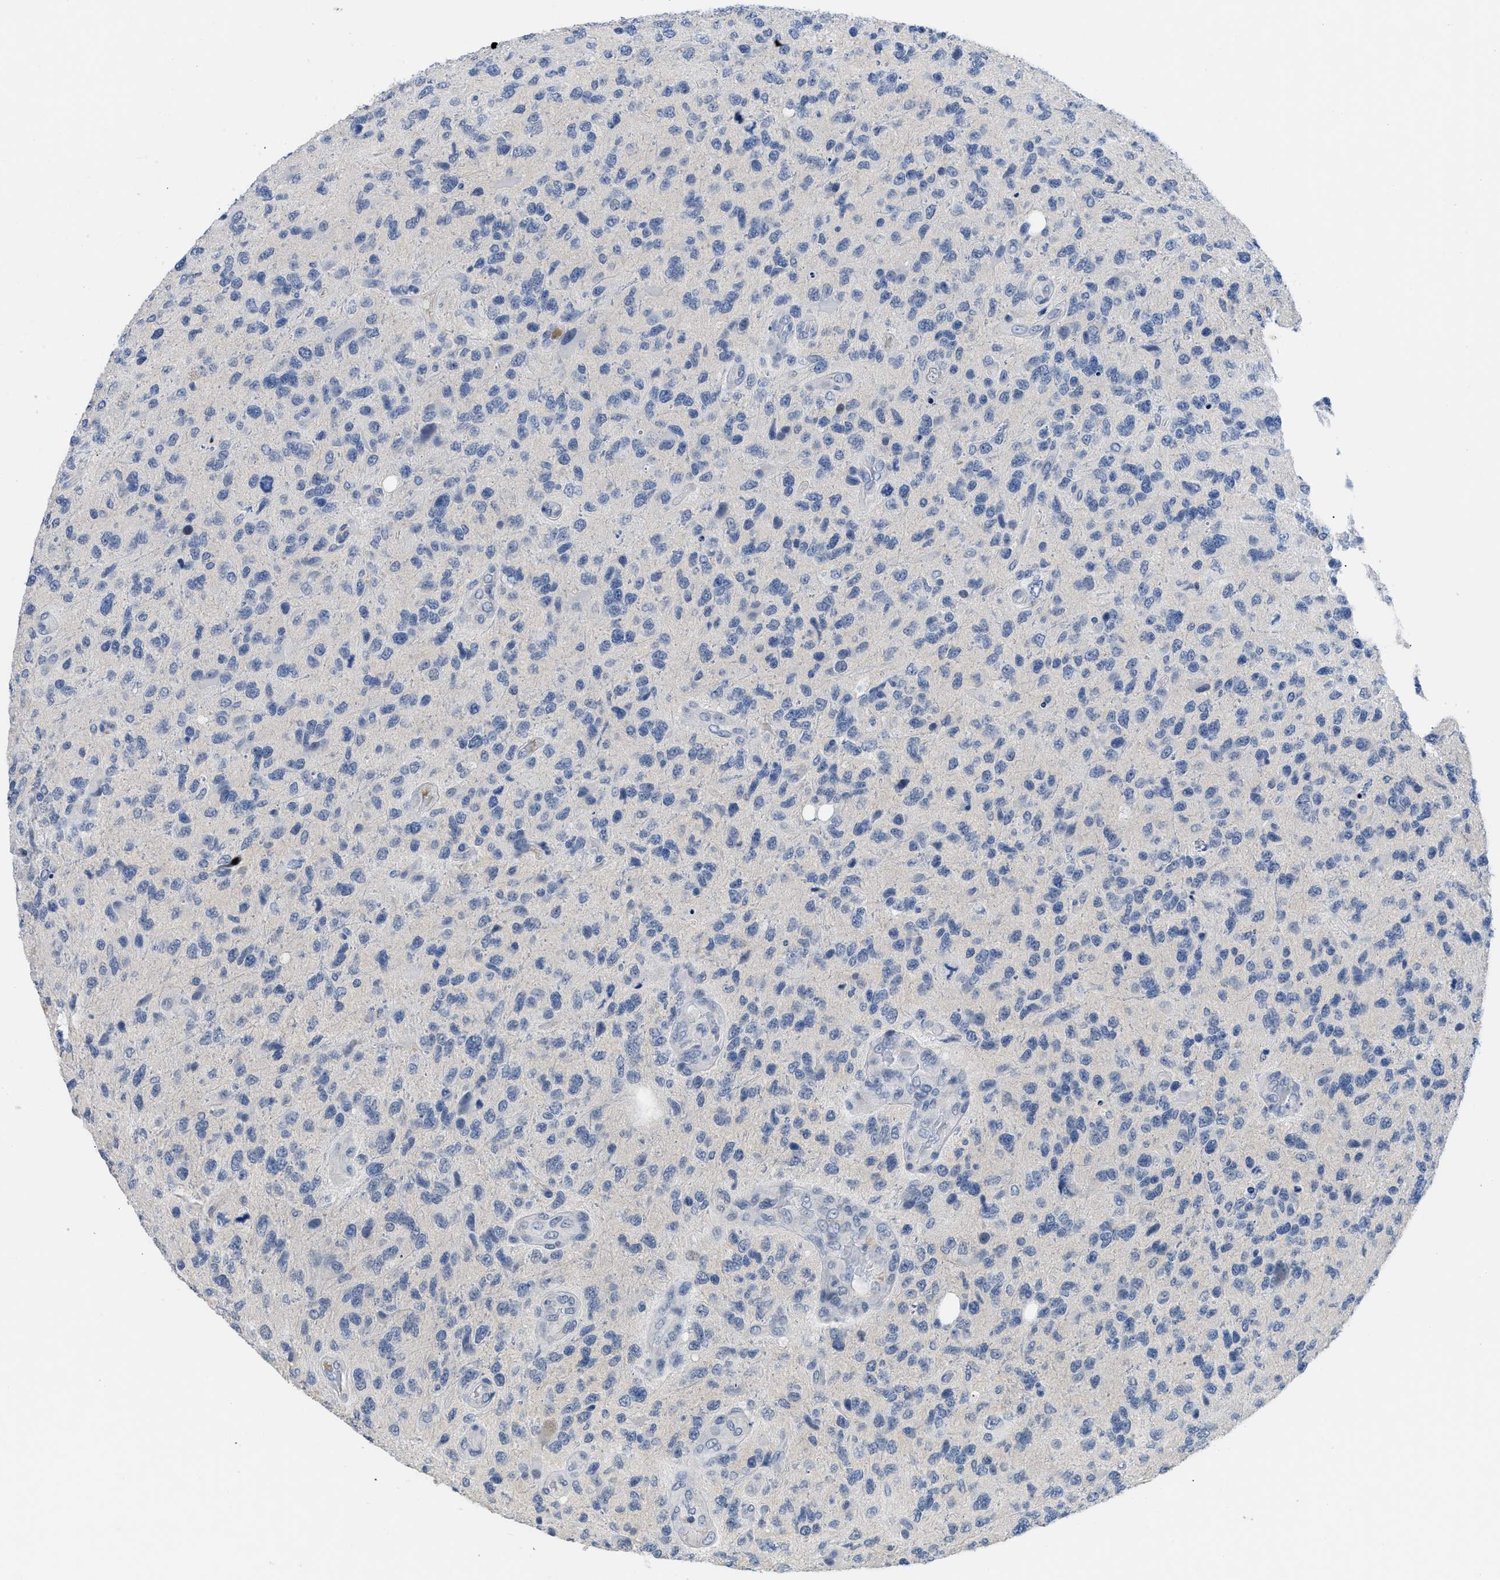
{"staining": {"intensity": "negative", "quantity": "none", "location": "none"}, "tissue": "glioma", "cell_type": "Tumor cells", "image_type": "cancer", "snomed": [{"axis": "morphology", "description": "Glioma, malignant, High grade"}, {"axis": "topography", "description": "Brain"}], "caption": "Protein analysis of malignant high-grade glioma shows no significant staining in tumor cells.", "gene": "OR9K2", "patient": {"sex": "female", "age": 58}}